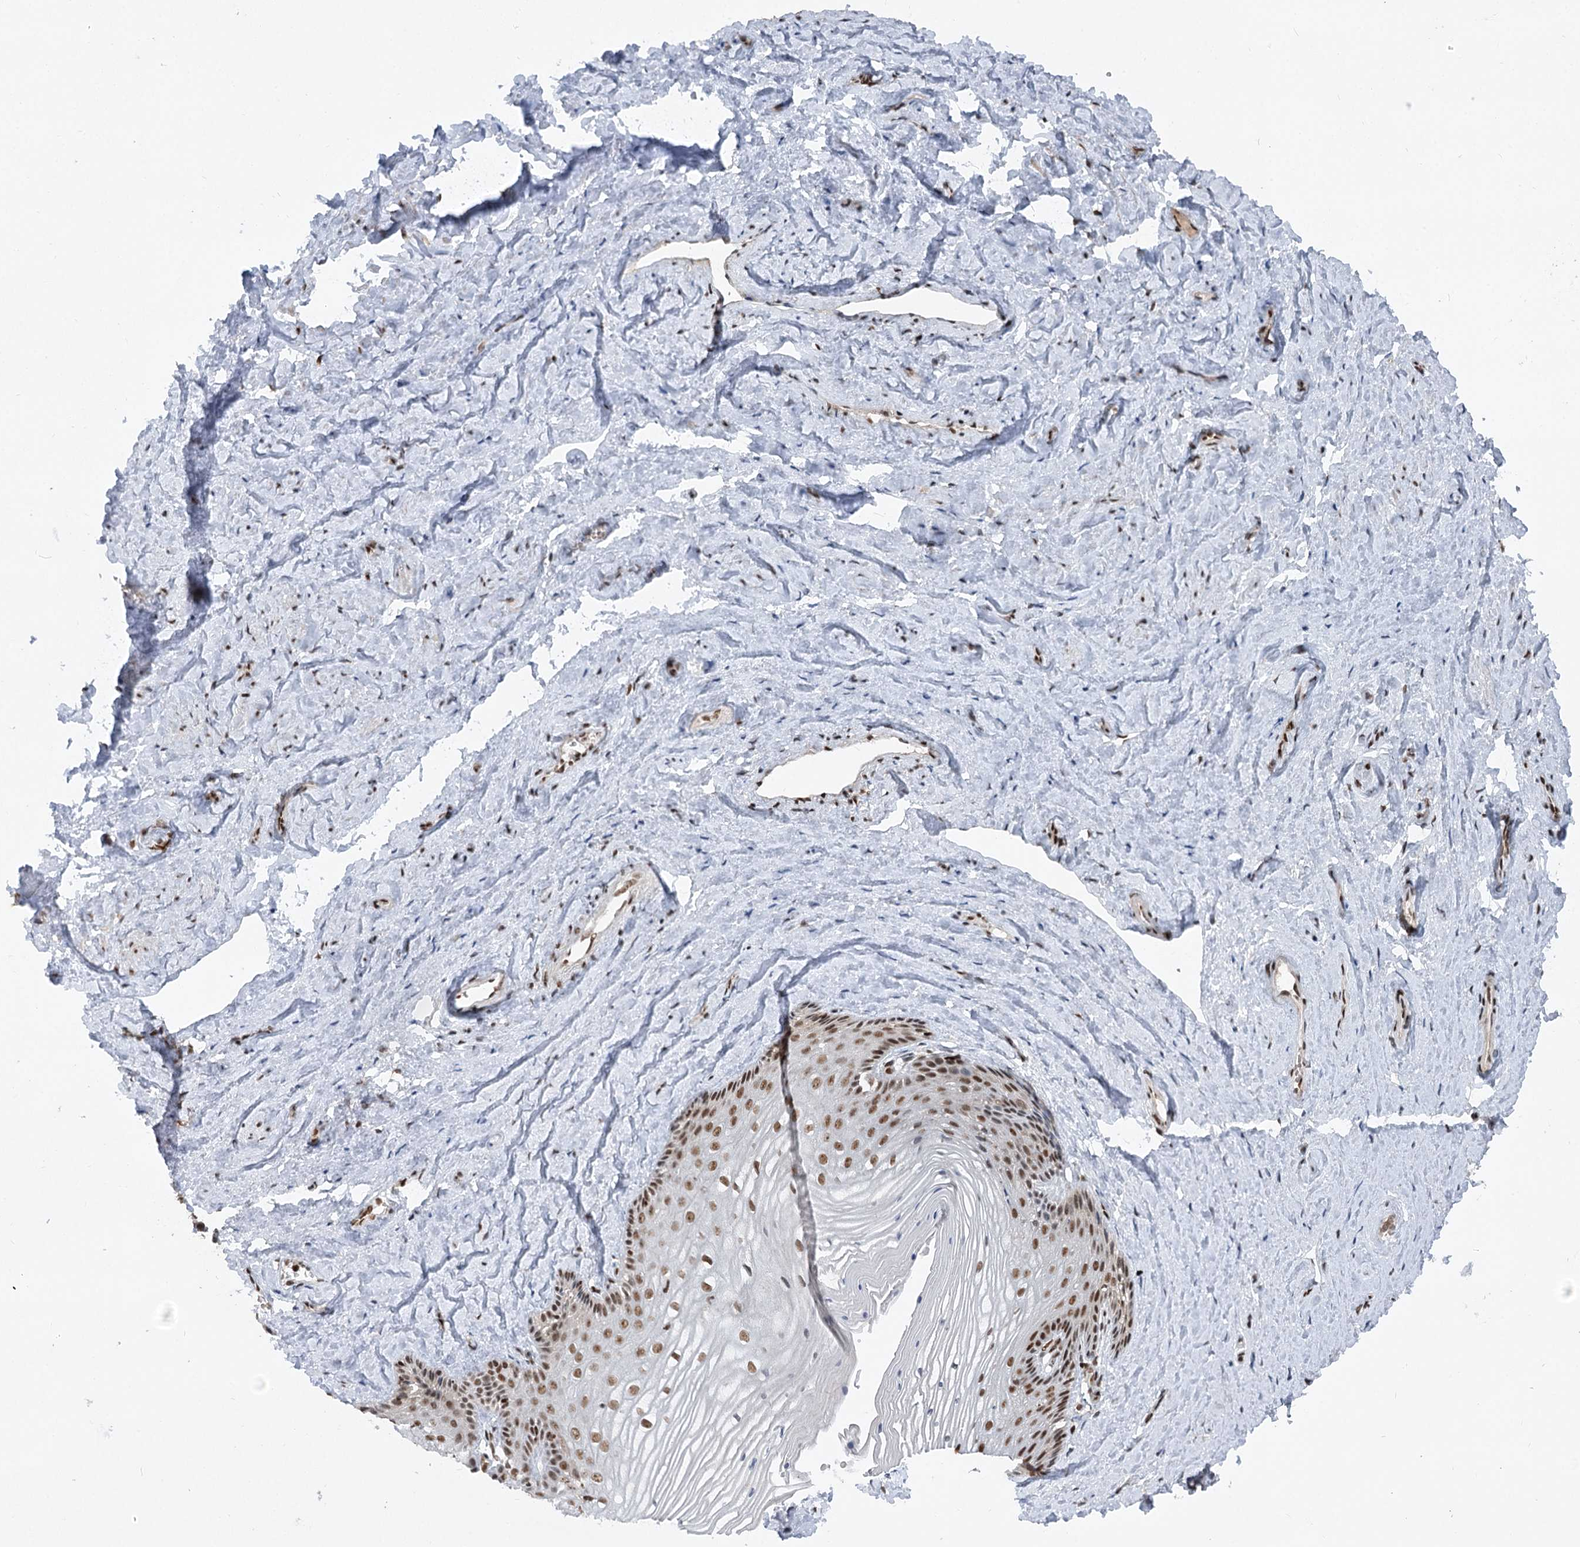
{"staining": {"intensity": "strong", "quantity": ">75%", "location": "nuclear"}, "tissue": "vagina", "cell_type": "Squamous epithelial cells", "image_type": "normal", "snomed": [{"axis": "morphology", "description": "Normal tissue, NOS"}, {"axis": "topography", "description": "Vagina"}, {"axis": "topography", "description": "Cervix"}], "caption": "Immunohistochemistry staining of benign vagina, which displays high levels of strong nuclear expression in approximately >75% of squamous epithelial cells indicating strong nuclear protein staining. The staining was performed using DAB (3,3'-diaminobenzidine) (brown) for protein detection and nuclei were counterstained in hematoxylin (blue).", "gene": "CGGBP1", "patient": {"sex": "female", "age": 40}}